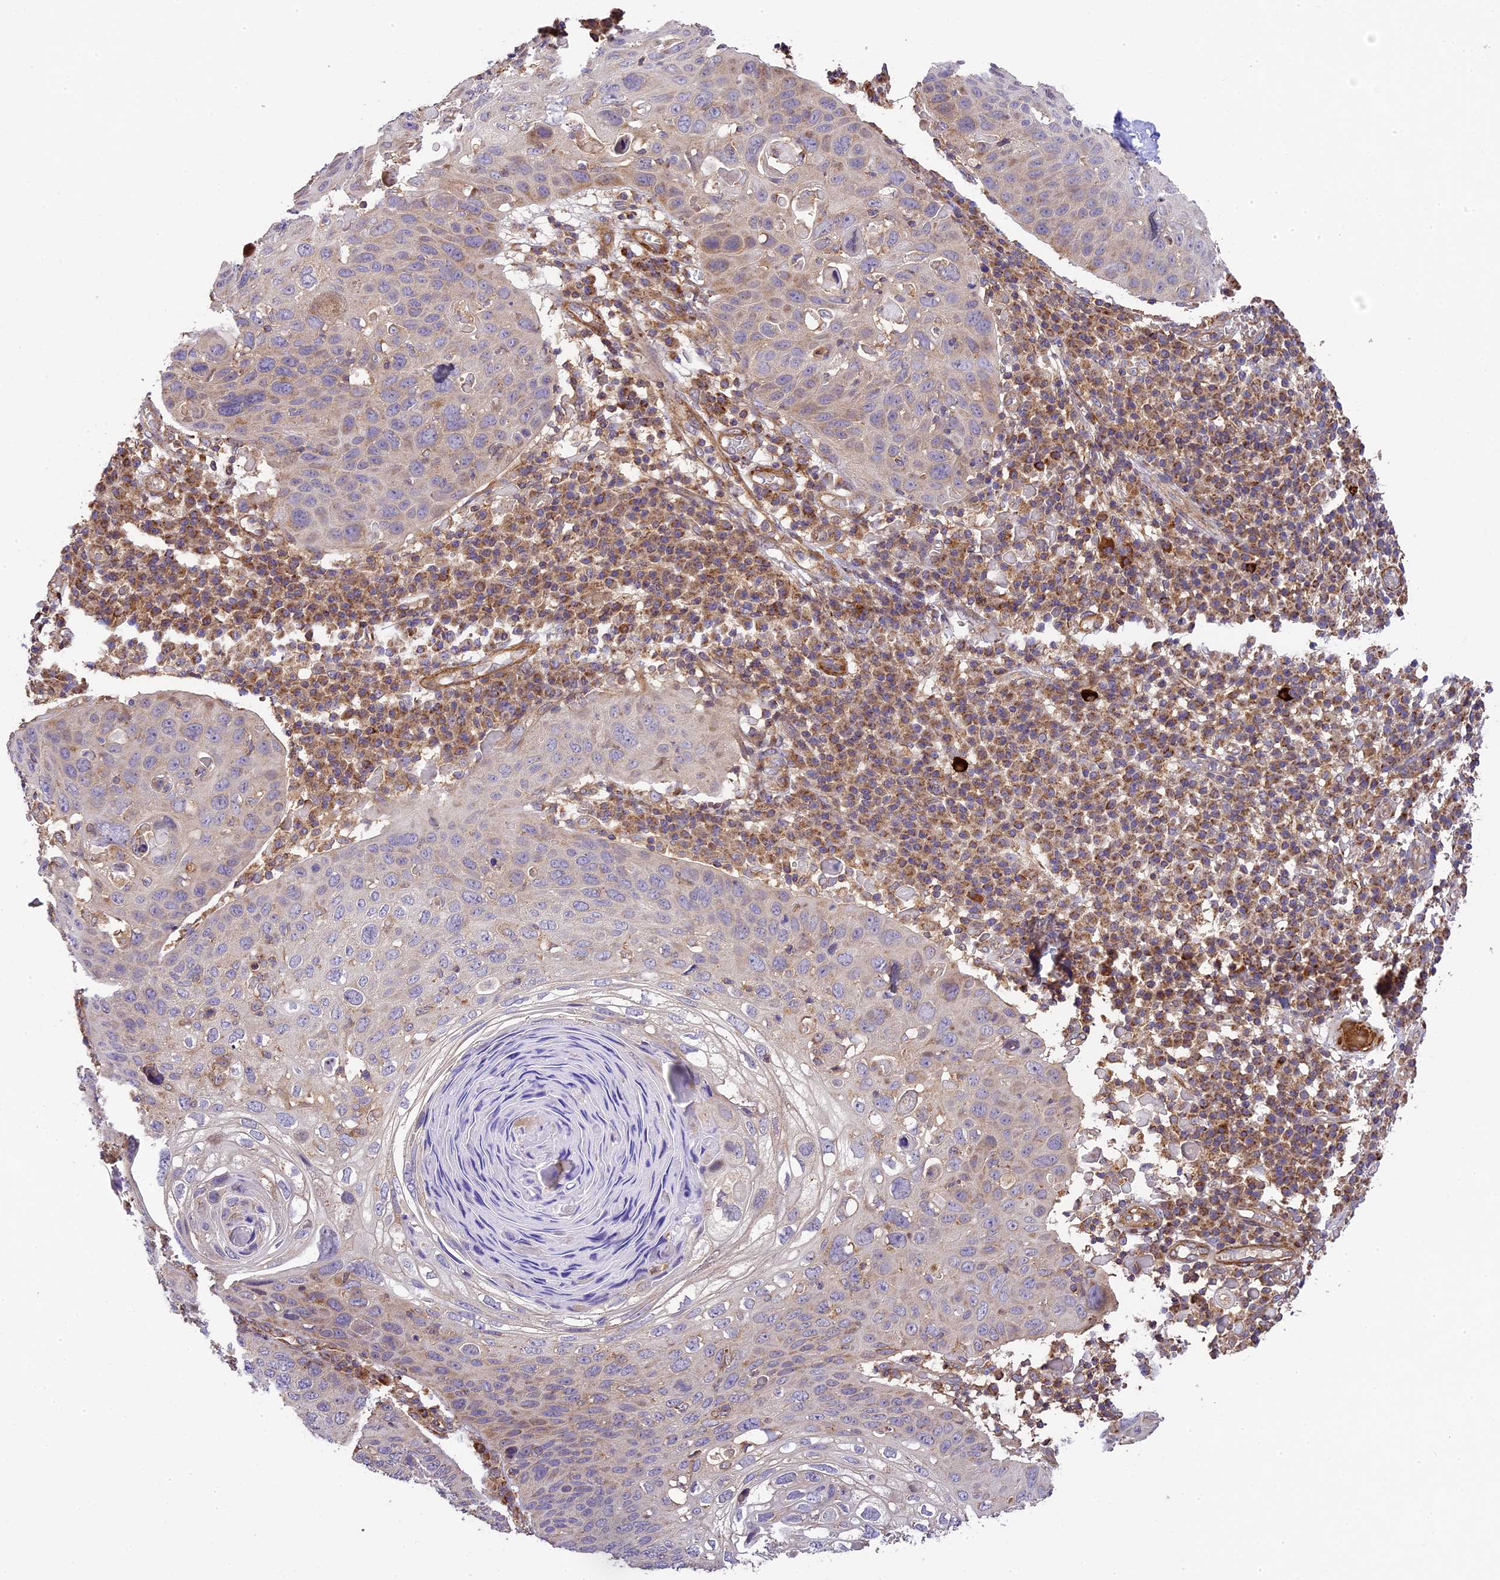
{"staining": {"intensity": "negative", "quantity": "none", "location": "none"}, "tissue": "skin cancer", "cell_type": "Tumor cells", "image_type": "cancer", "snomed": [{"axis": "morphology", "description": "Squamous cell carcinoma, NOS"}, {"axis": "topography", "description": "Skin"}], "caption": "This is an IHC image of skin cancer (squamous cell carcinoma). There is no positivity in tumor cells.", "gene": "WDR88", "patient": {"sex": "female", "age": 90}}